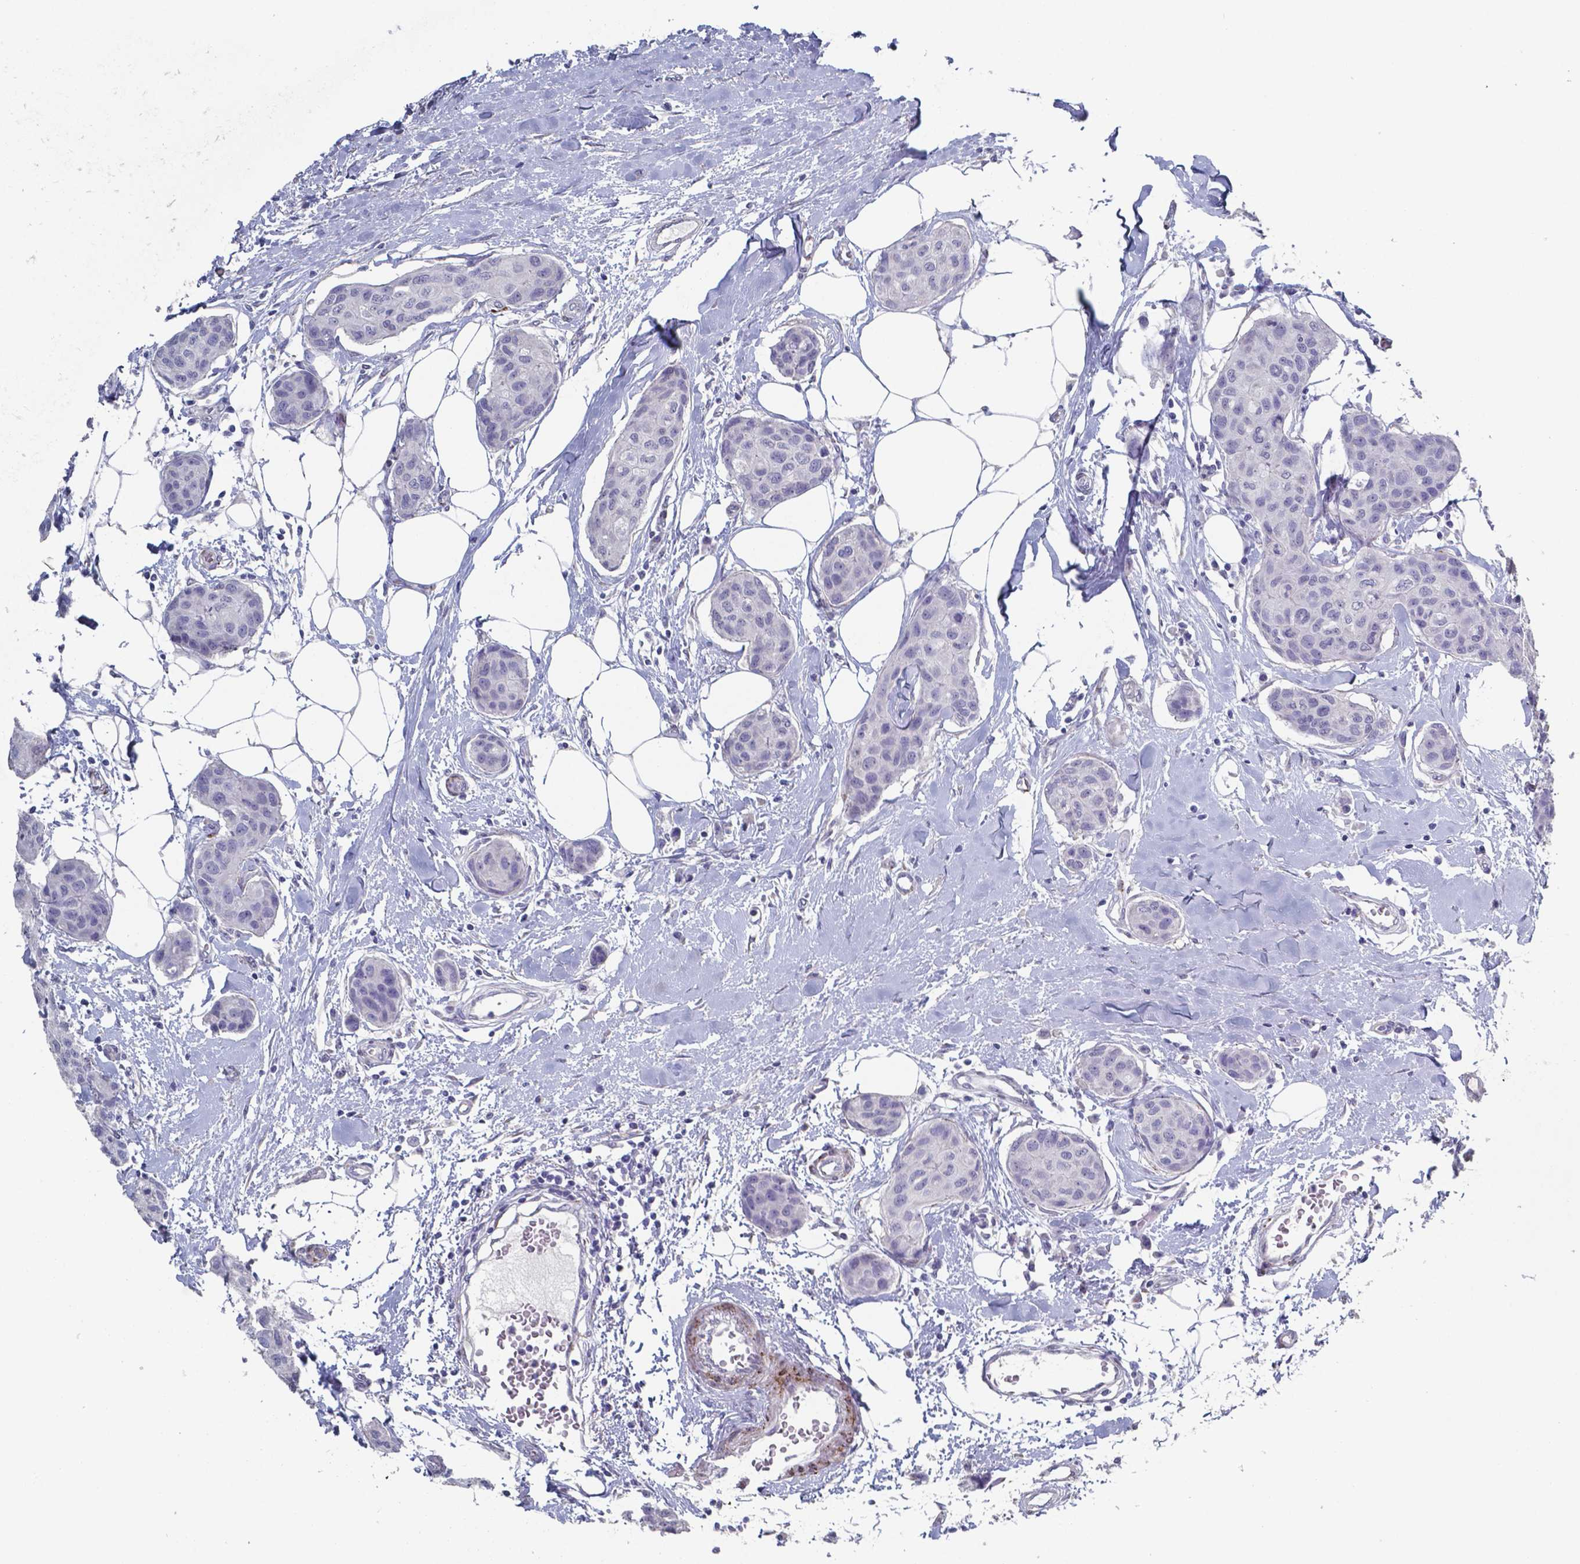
{"staining": {"intensity": "negative", "quantity": "none", "location": "none"}, "tissue": "breast cancer", "cell_type": "Tumor cells", "image_type": "cancer", "snomed": [{"axis": "morphology", "description": "Duct carcinoma"}, {"axis": "topography", "description": "Breast"}], "caption": "This is a micrograph of immunohistochemistry (IHC) staining of breast cancer, which shows no staining in tumor cells.", "gene": "PLA2R1", "patient": {"sex": "female", "age": 80}}